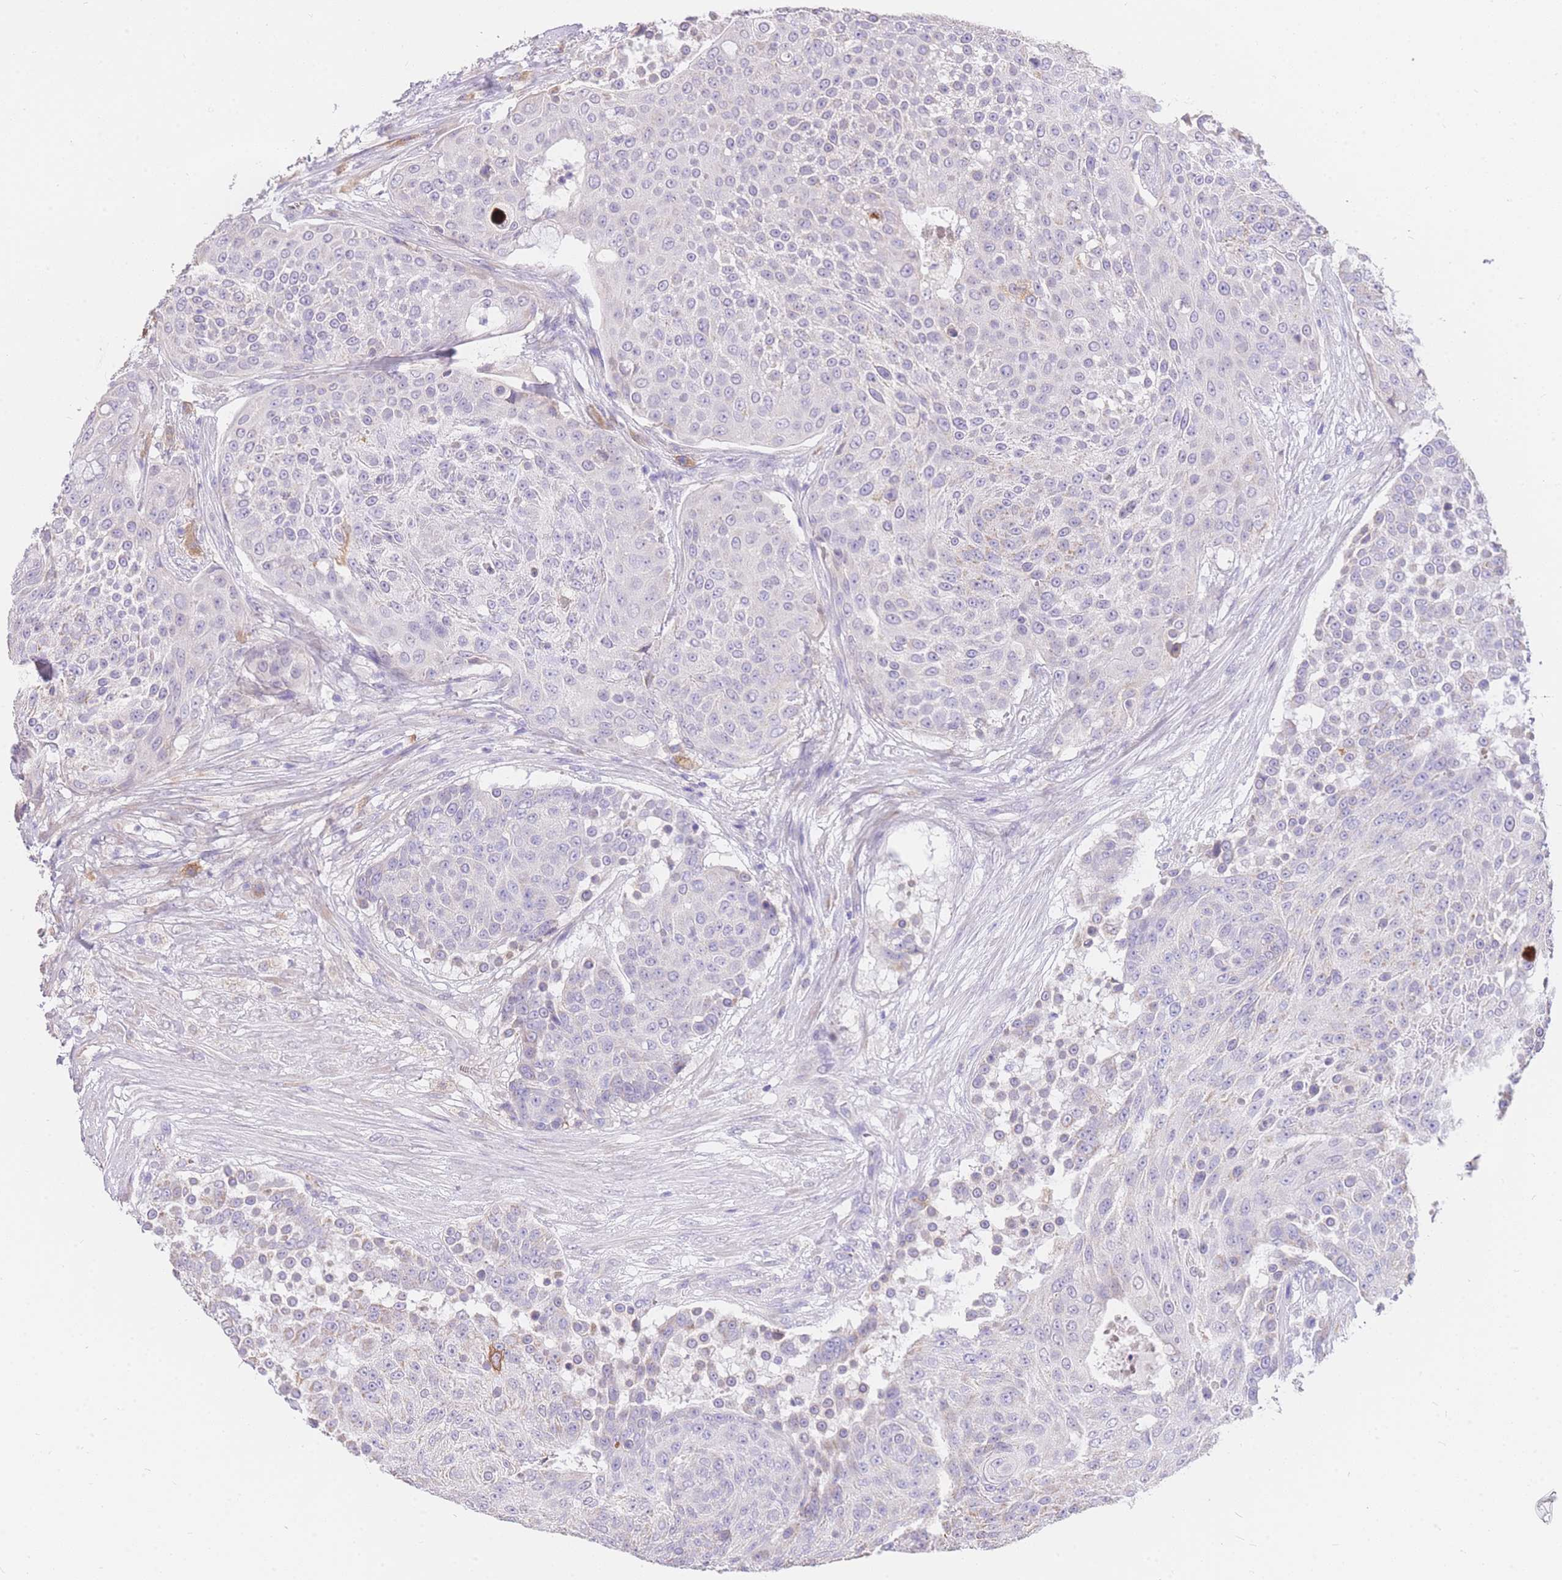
{"staining": {"intensity": "negative", "quantity": "none", "location": "none"}, "tissue": "urothelial cancer", "cell_type": "Tumor cells", "image_type": "cancer", "snomed": [{"axis": "morphology", "description": "Urothelial carcinoma, High grade"}, {"axis": "topography", "description": "Urinary bladder"}], "caption": "High magnification brightfield microscopy of urothelial cancer stained with DAB (brown) and counterstained with hematoxylin (blue): tumor cells show no significant staining.", "gene": "C2orf88", "patient": {"sex": "female", "age": 63}}